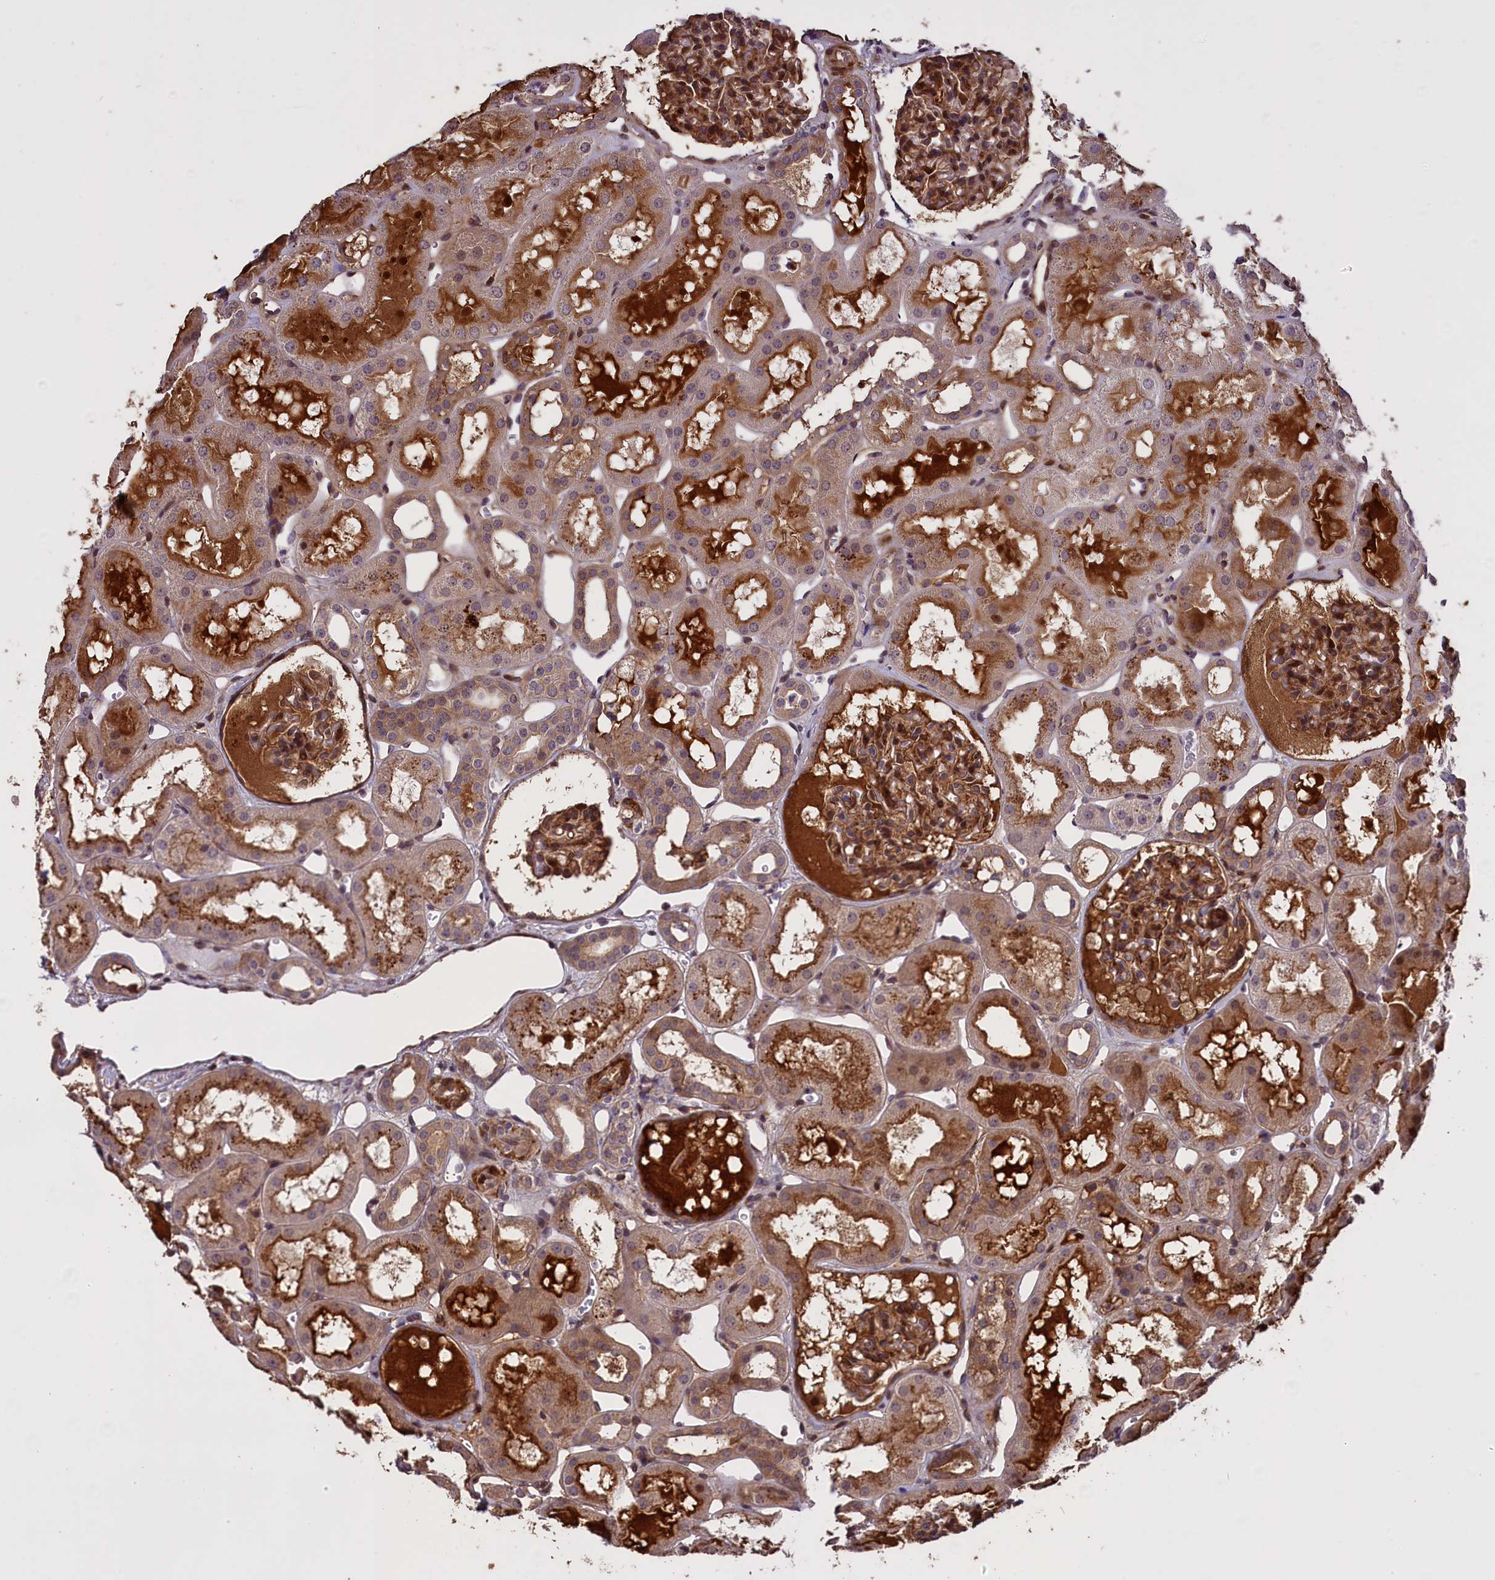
{"staining": {"intensity": "moderate", "quantity": ">75%", "location": "cytoplasmic/membranous"}, "tissue": "kidney", "cell_type": "Cells in glomeruli", "image_type": "normal", "snomed": [{"axis": "morphology", "description": "Normal tissue, NOS"}, {"axis": "topography", "description": "Kidney"}, {"axis": "topography", "description": "Urinary bladder"}], "caption": "IHC of normal kidney exhibits medium levels of moderate cytoplasmic/membranous staining in approximately >75% of cells in glomeruli. (DAB = brown stain, brightfield microscopy at high magnification).", "gene": "ENHO", "patient": {"sex": "male", "age": 16}}